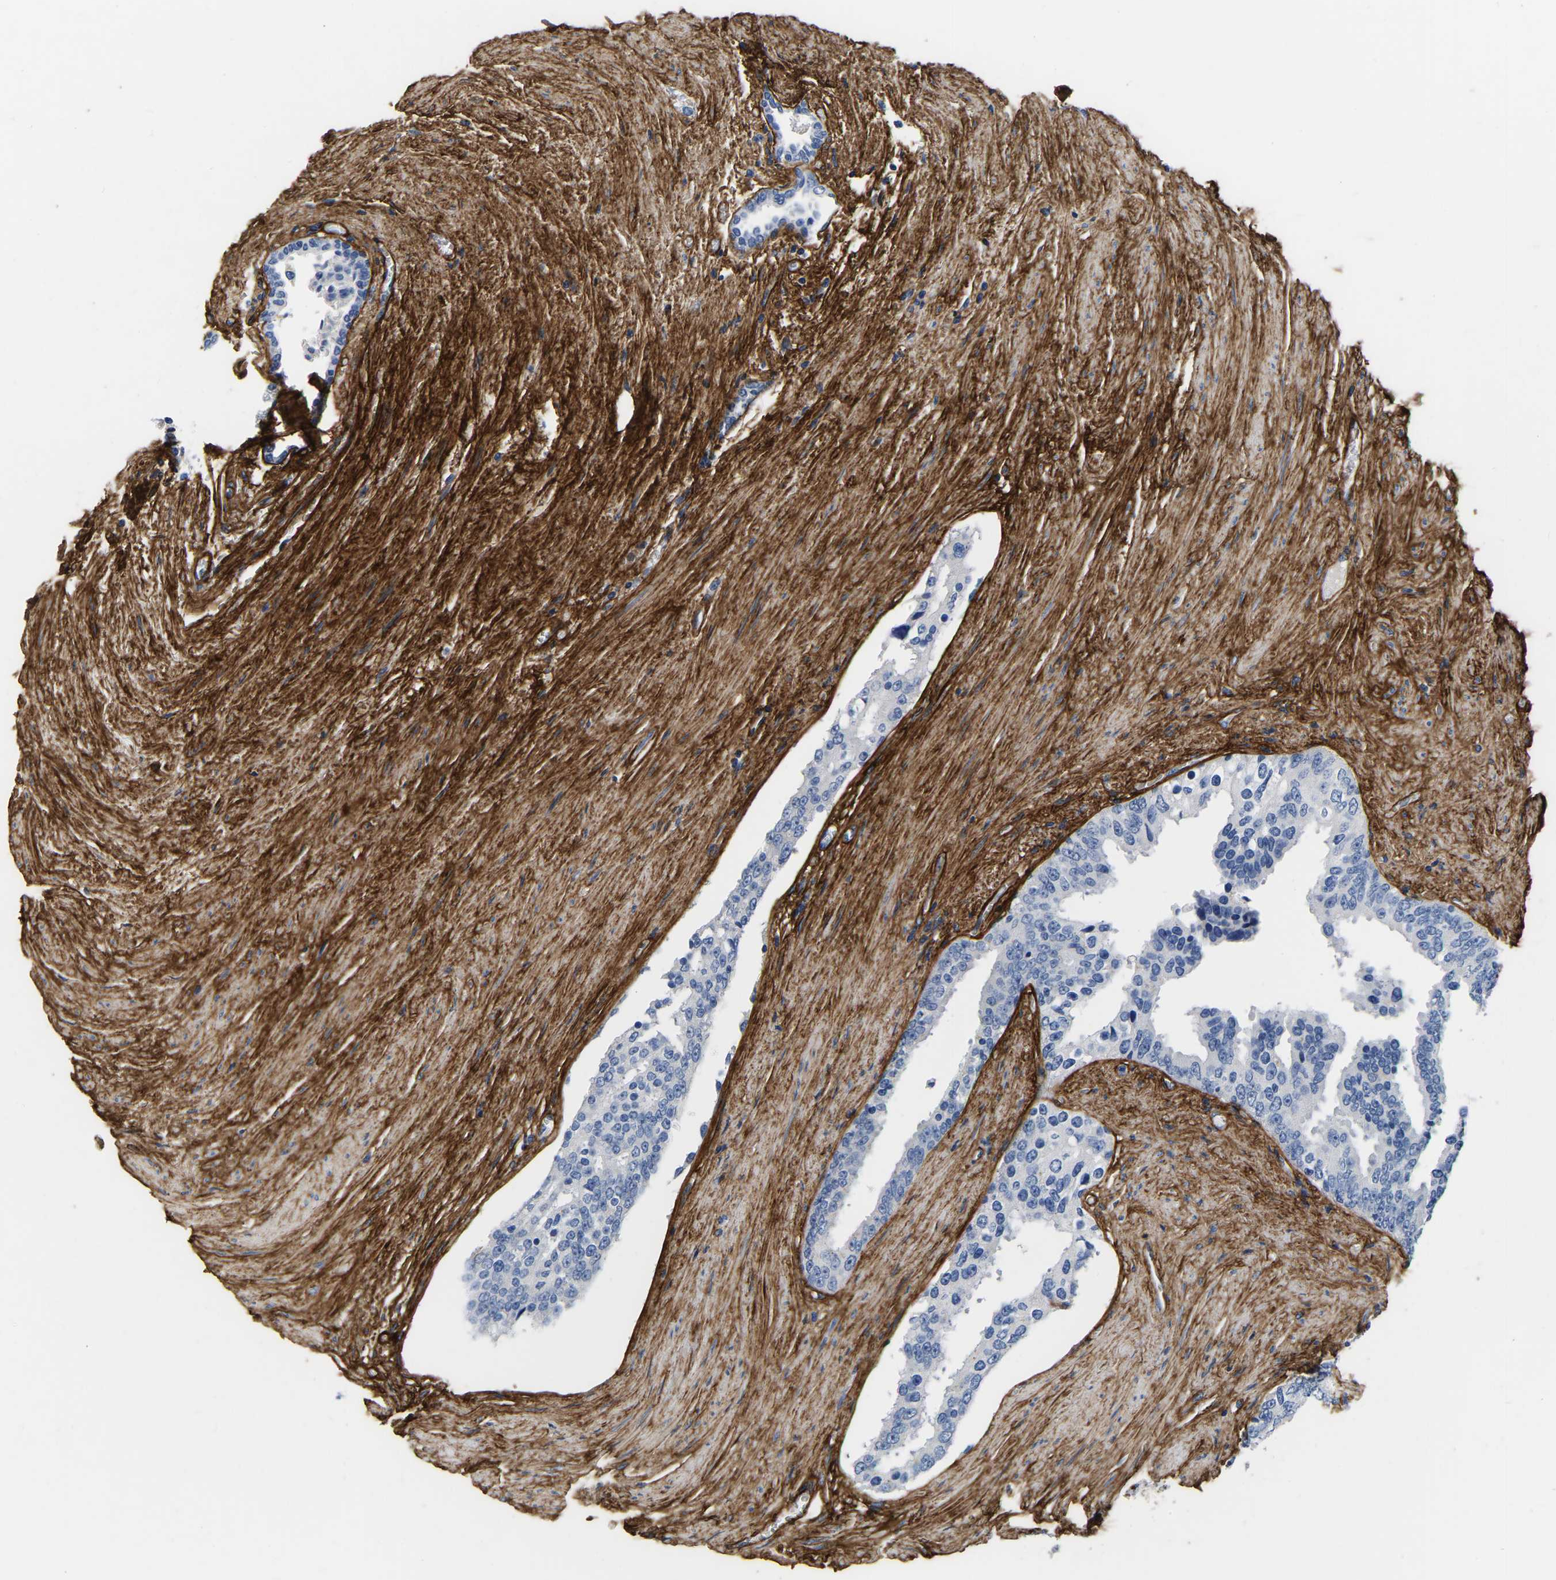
{"staining": {"intensity": "negative", "quantity": "none", "location": "none"}, "tissue": "prostate cancer", "cell_type": "Tumor cells", "image_type": "cancer", "snomed": [{"axis": "morphology", "description": "Adenocarcinoma, High grade"}, {"axis": "topography", "description": "Prostate"}], "caption": "Immunohistochemical staining of prostate cancer (adenocarcinoma (high-grade)) shows no significant positivity in tumor cells.", "gene": "COL6A1", "patient": {"sex": "male", "age": 71}}